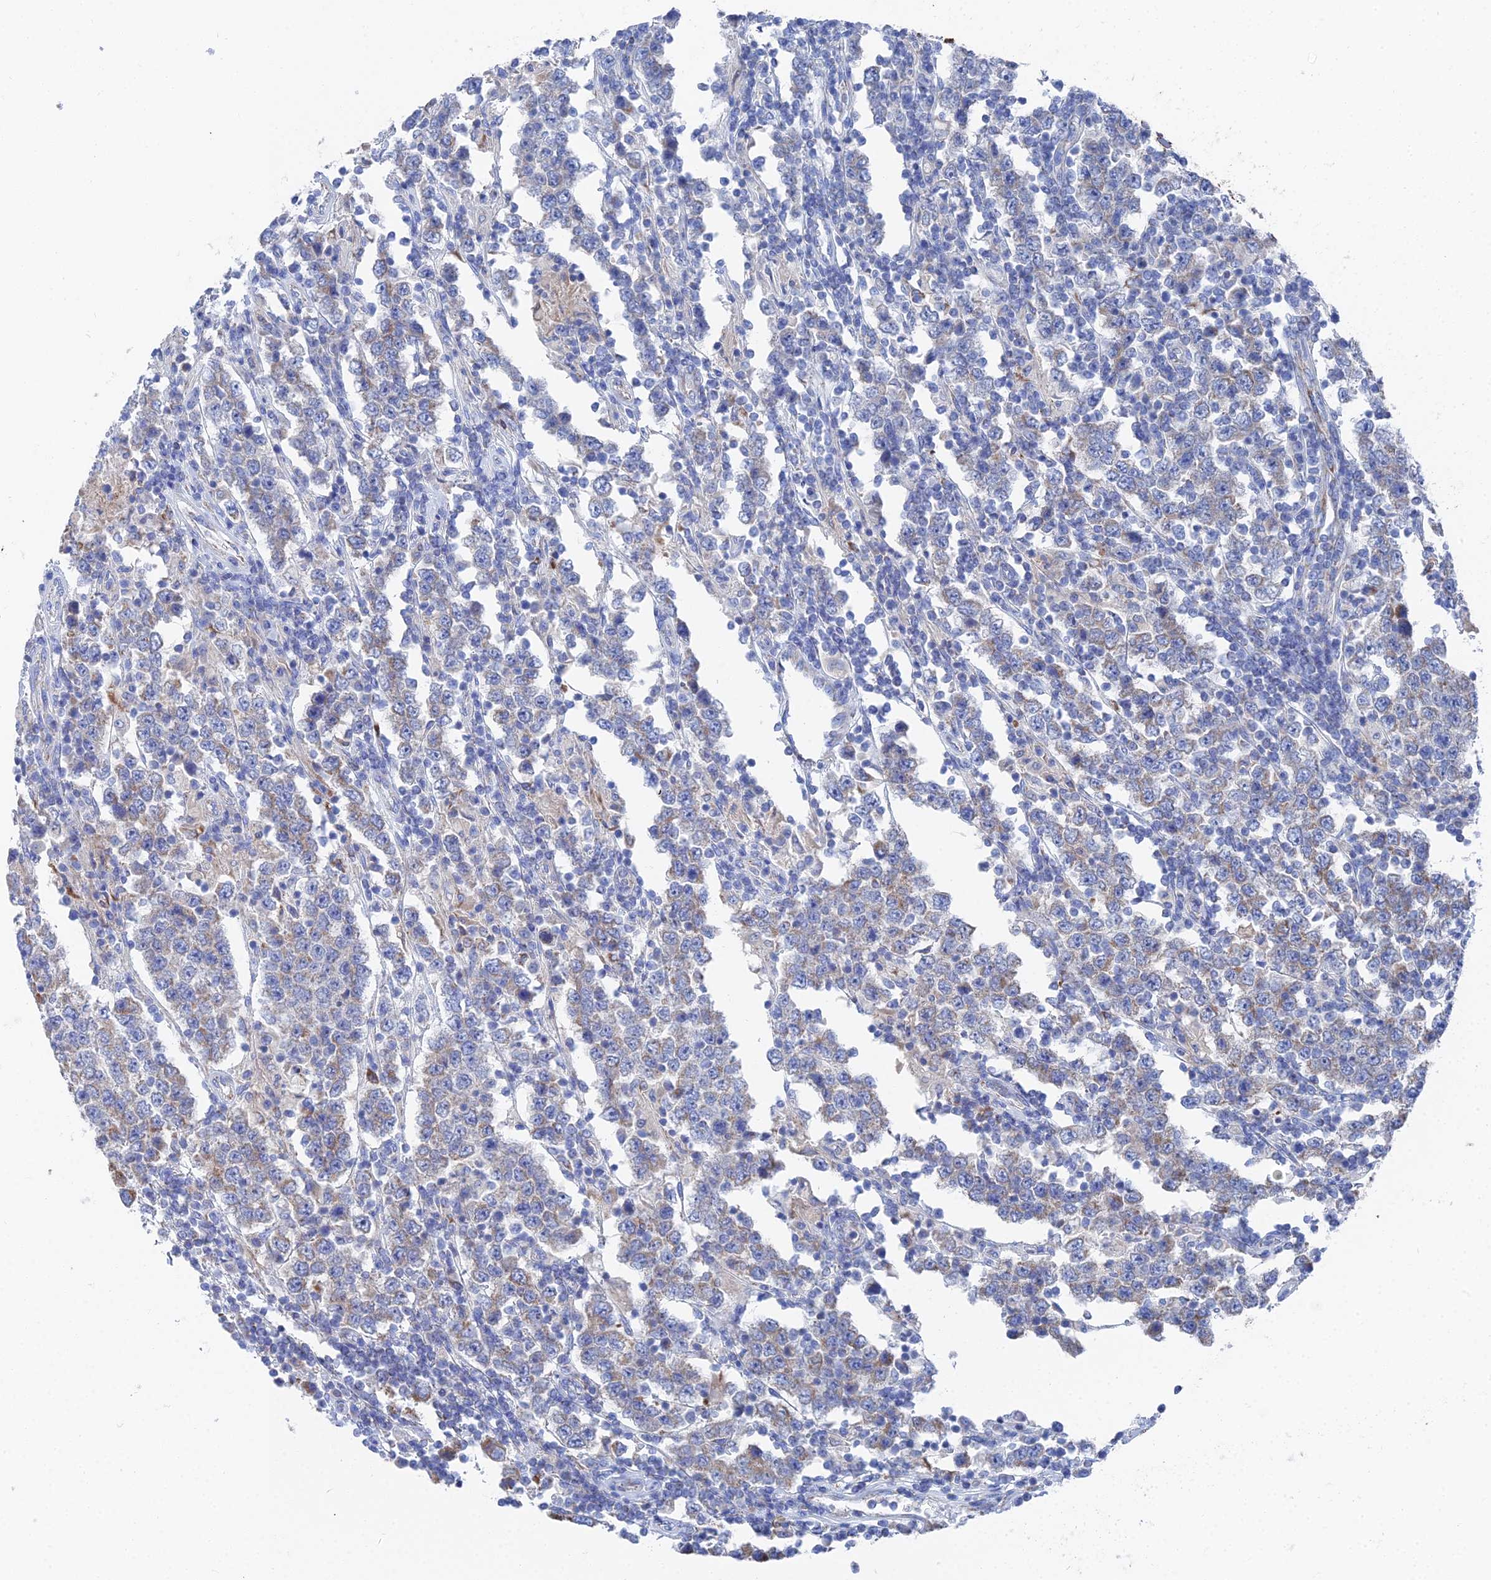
{"staining": {"intensity": "moderate", "quantity": "25%-75%", "location": "cytoplasmic/membranous"}, "tissue": "testis cancer", "cell_type": "Tumor cells", "image_type": "cancer", "snomed": [{"axis": "morphology", "description": "Normal tissue, NOS"}, {"axis": "morphology", "description": "Urothelial carcinoma, High grade"}, {"axis": "morphology", "description": "Seminoma, NOS"}, {"axis": "morphology", "description": "Carcinoma, Embryonal, NOS"}, {"axis": "topography", "description": "Urinary bladder"}, {"axis": "topography", "description": "Testis"}], "caption": "Testis cancer (seminoma) stained with a brown dye reveals moderate cytoplasmic/membranous positive expression in approximately 25%-75% of tumor cells.", "gene": "IFT80", "patient": {"sex": "male", "age": 41}}